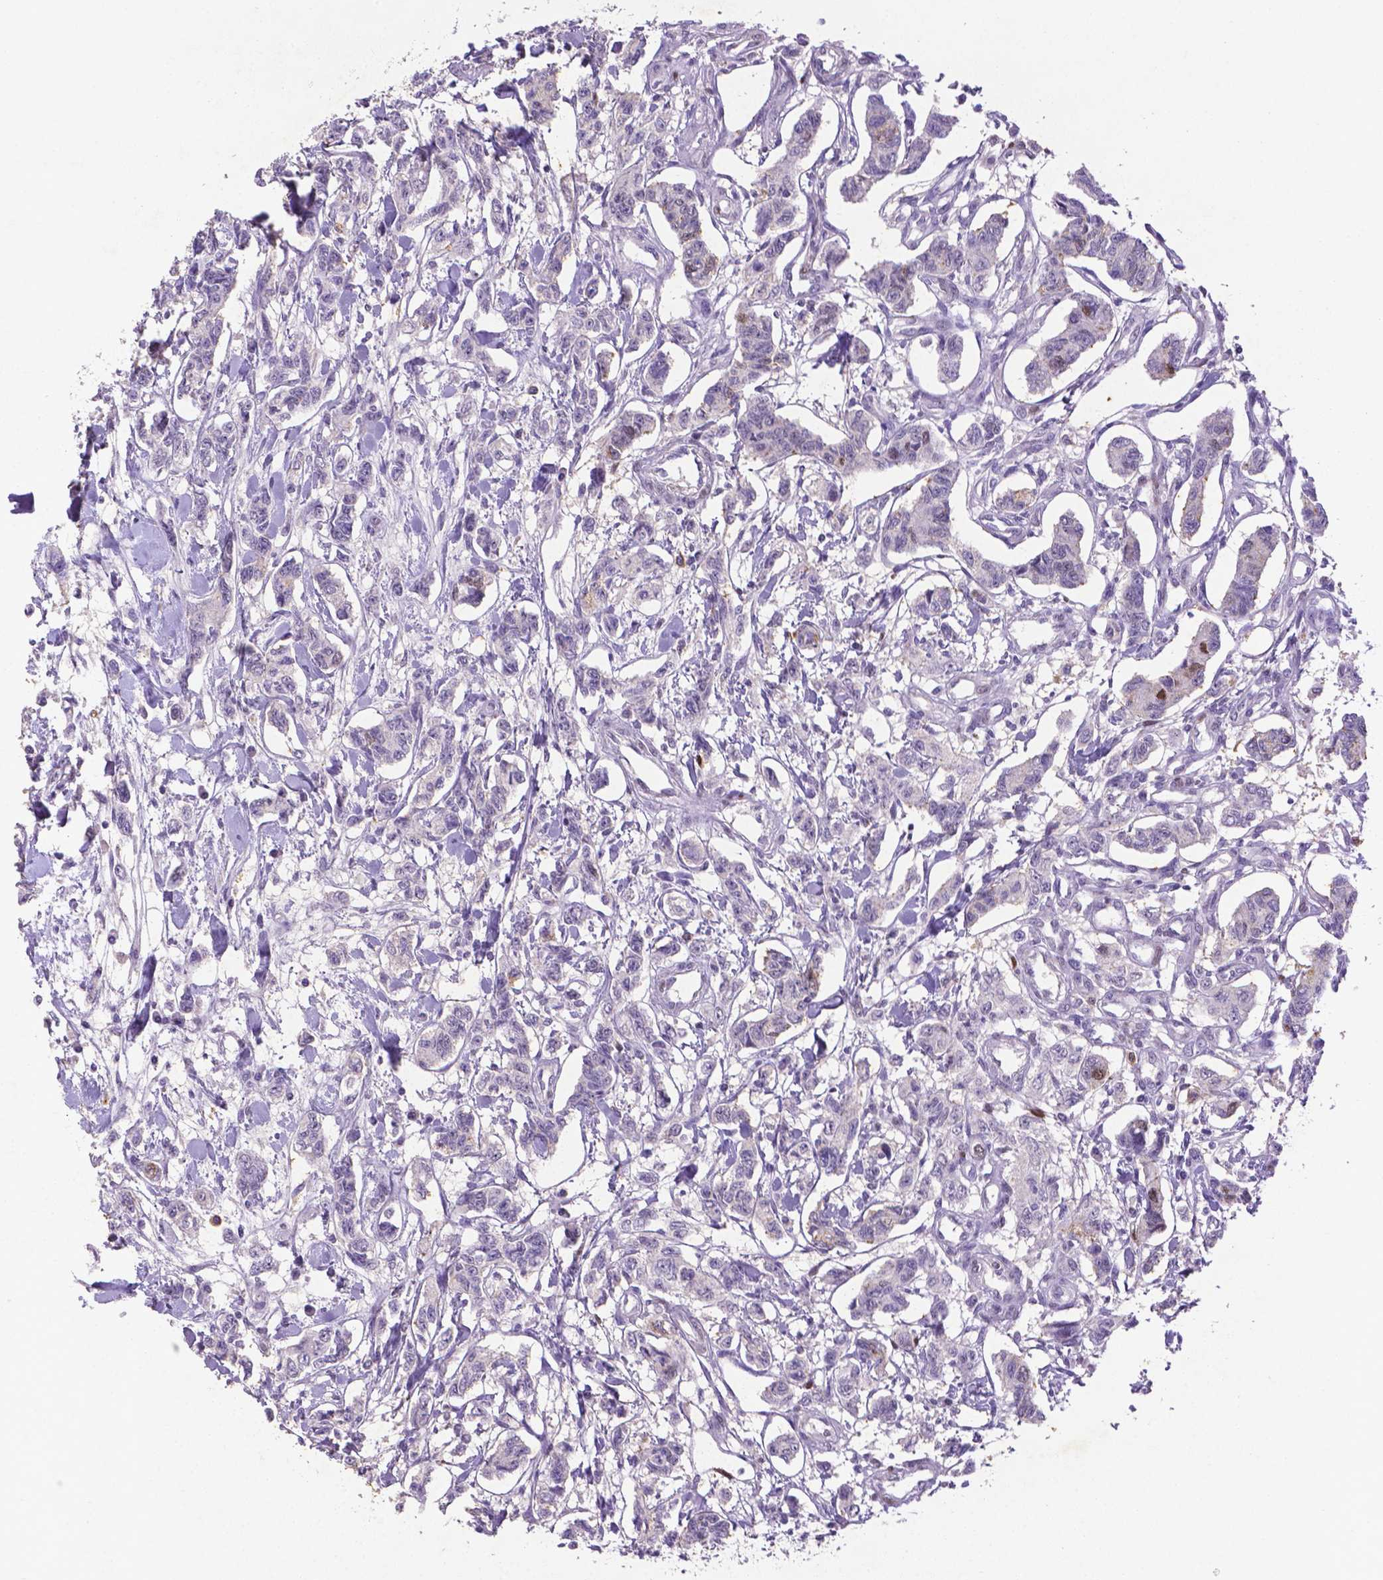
{"staining": {"intensity": "moderate", "quantity": "<25%", "location": "cytoplasmic/membranous,nuclear"}, "tissue": "carcinoid", "cell_type": "Tumor cells", "image_type": "cancer", "snomed": [{"axis": "morphology", "description": "Carcinoid, malignant, NOS"}, {"axis": "topography", "description": "Kidney"}], "caption": "Moderate cytoplasmic/membranous and nuclear expression for a protein is seen in approximately <25% of tumor cells of malignant carcinoid using immunohistochemistry.", "gene": "CDKN1A", "patient": {"sex": "female", "age": 41}}